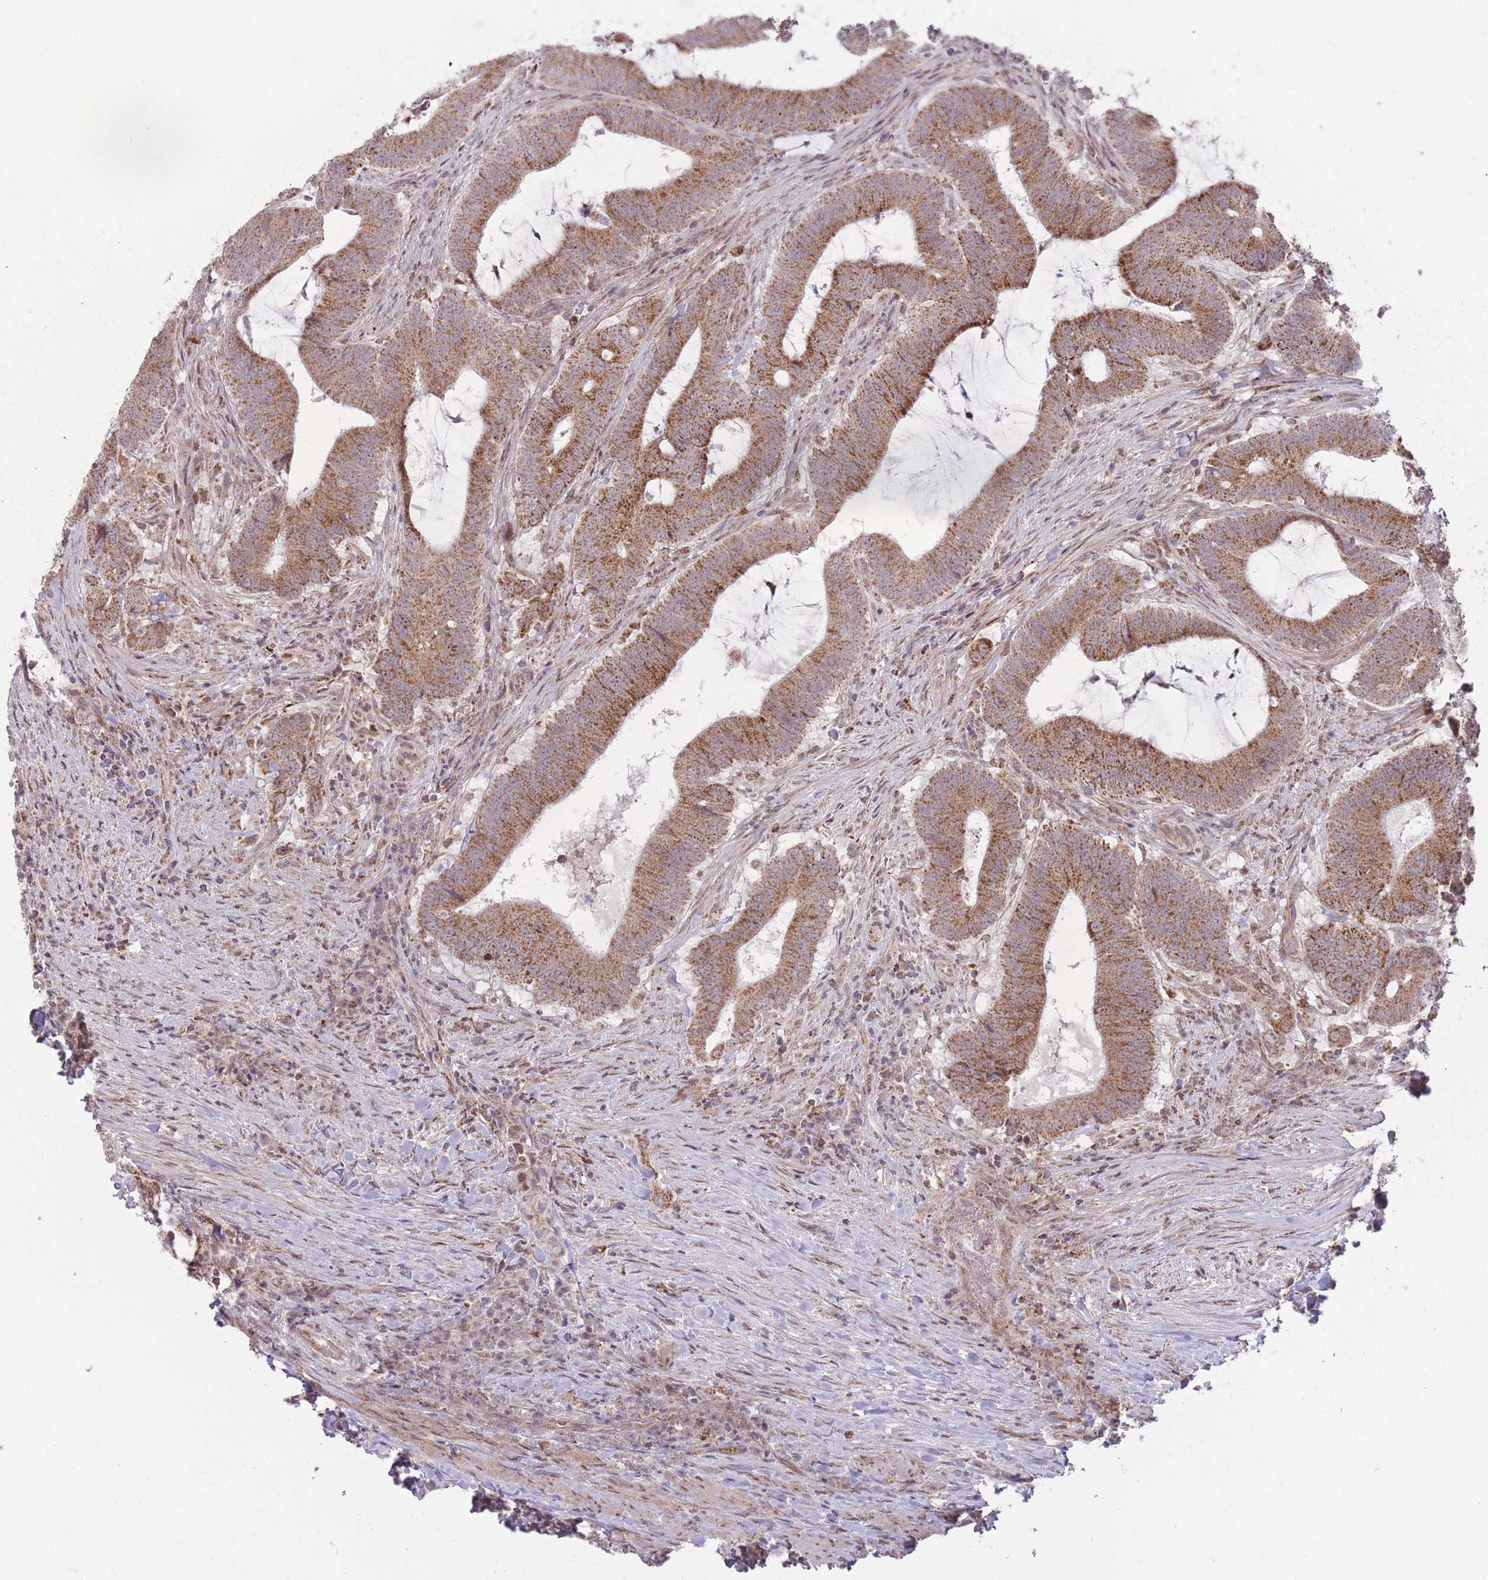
{"staining": {"intensity": "moderate", "quantity": ">75%", "location": "cytoplasmic/membranous"}, "tissue": "colorectal cancer", "cell_type": "Tumor cells", "image_type": "cancer", "snomed": [{"axis": "morphology", "description": "Adenocarcinoma, NOS"}, {"axis": "topography", "description": "Colon"}], "caption": "Immunohistochemical staining of human adenocarcinoma (colorectal) reveals medium levels of moderate cytoplasmic/membranous positivity in about >75% of tumor cells. Using DAB (brown) and hematoxylin (blue) stains, captured at high magnification using brightfield microscopy.", "gene": "DPYSL4", "patient": {"sex": "female", "age": 43}}